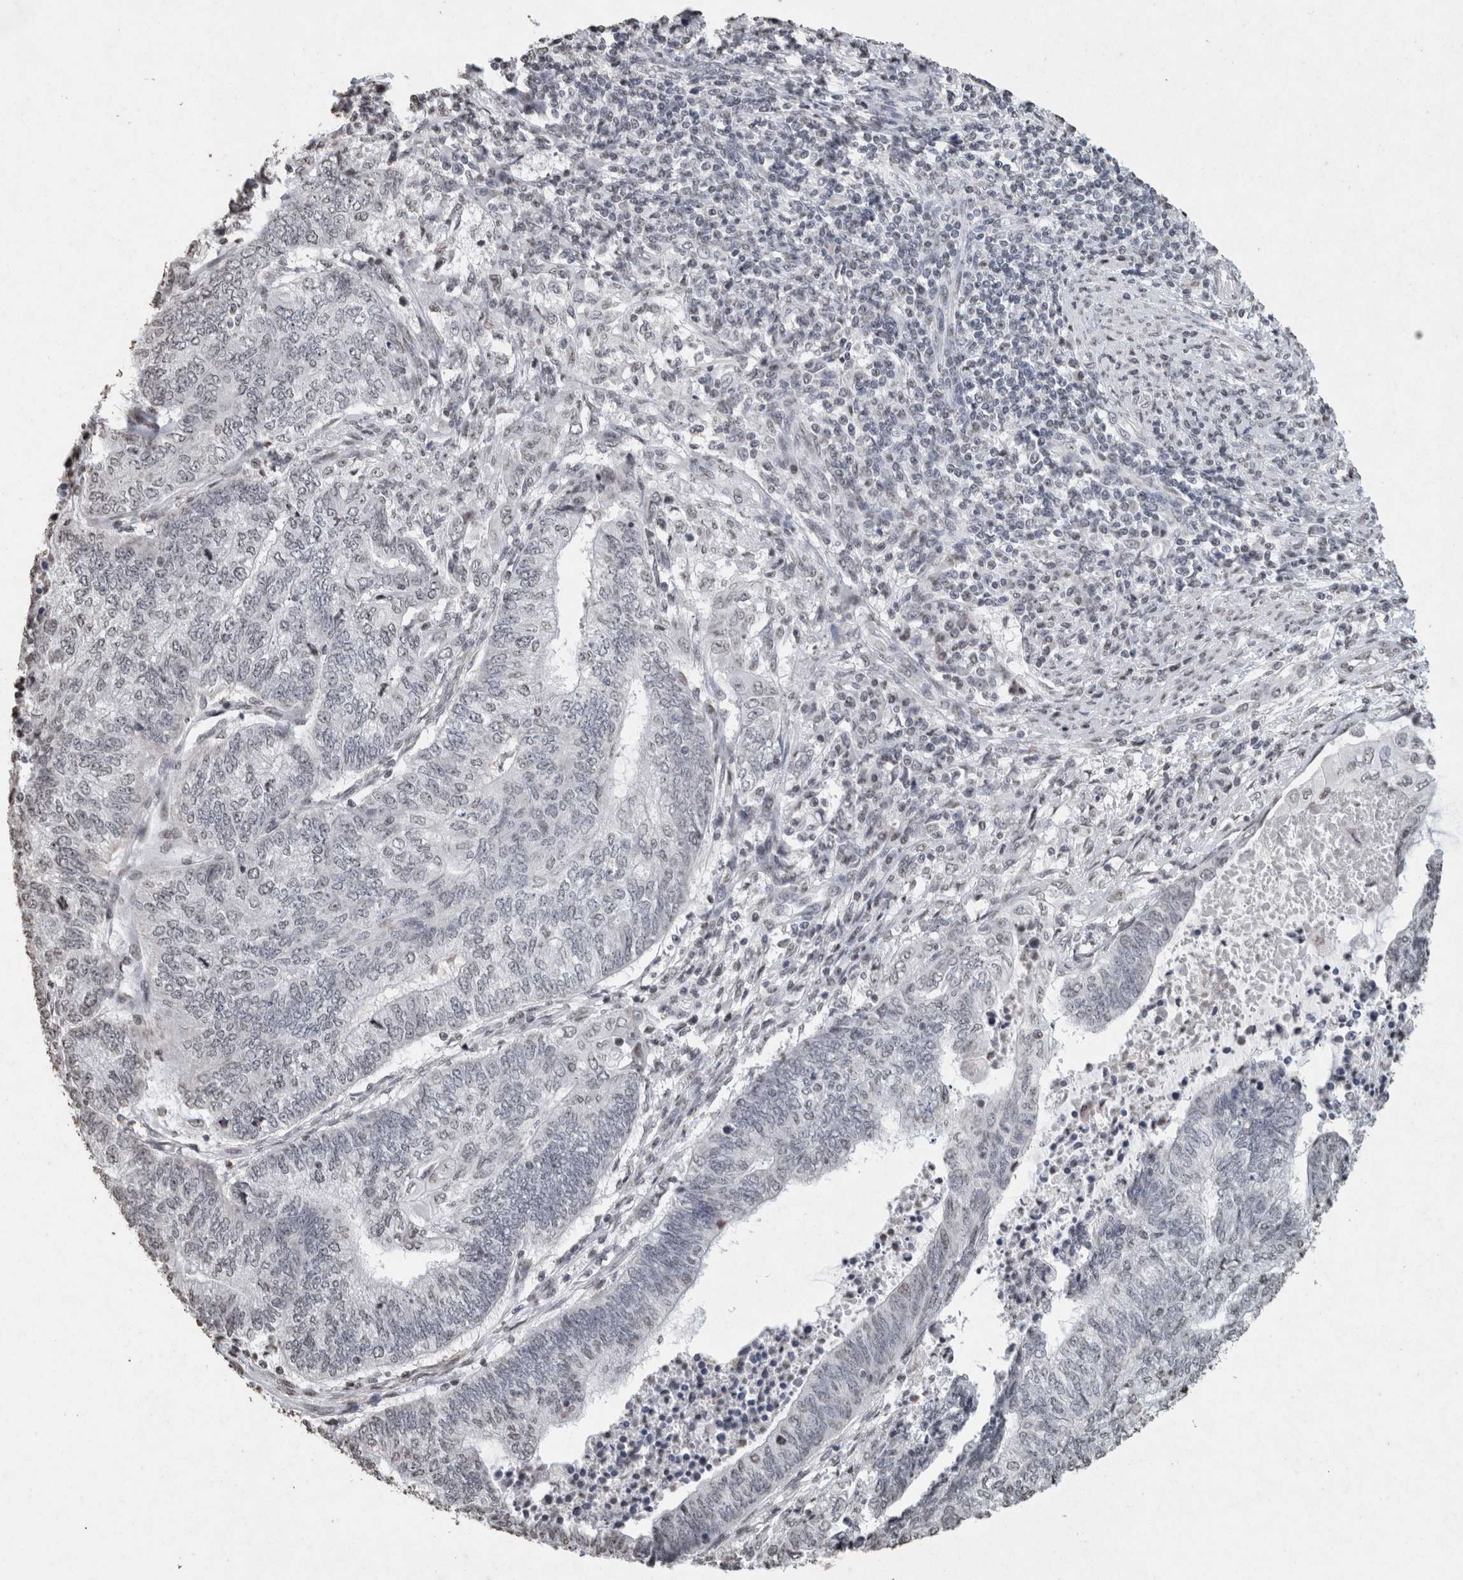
{"staining": {"intensity": "negative", "quantity": "none", "location": "none"}, "tissue": "endometrial cancer", "cell_type": "Tumor cells", "image_type": "cancer", "snomed": [{"axis": "morphology", "description": "Adenocarcinoma, NOS"}, {"axis": "topography", "description": "Uterus"}, {"axis": "topography", "description": "Endometrium"}], "caption": "A photomicrograph of human endometrial cancer is negative for staining in tumor cells.", "gene": "CNTN1", "patient": {"sex": "female", "age": 70}}